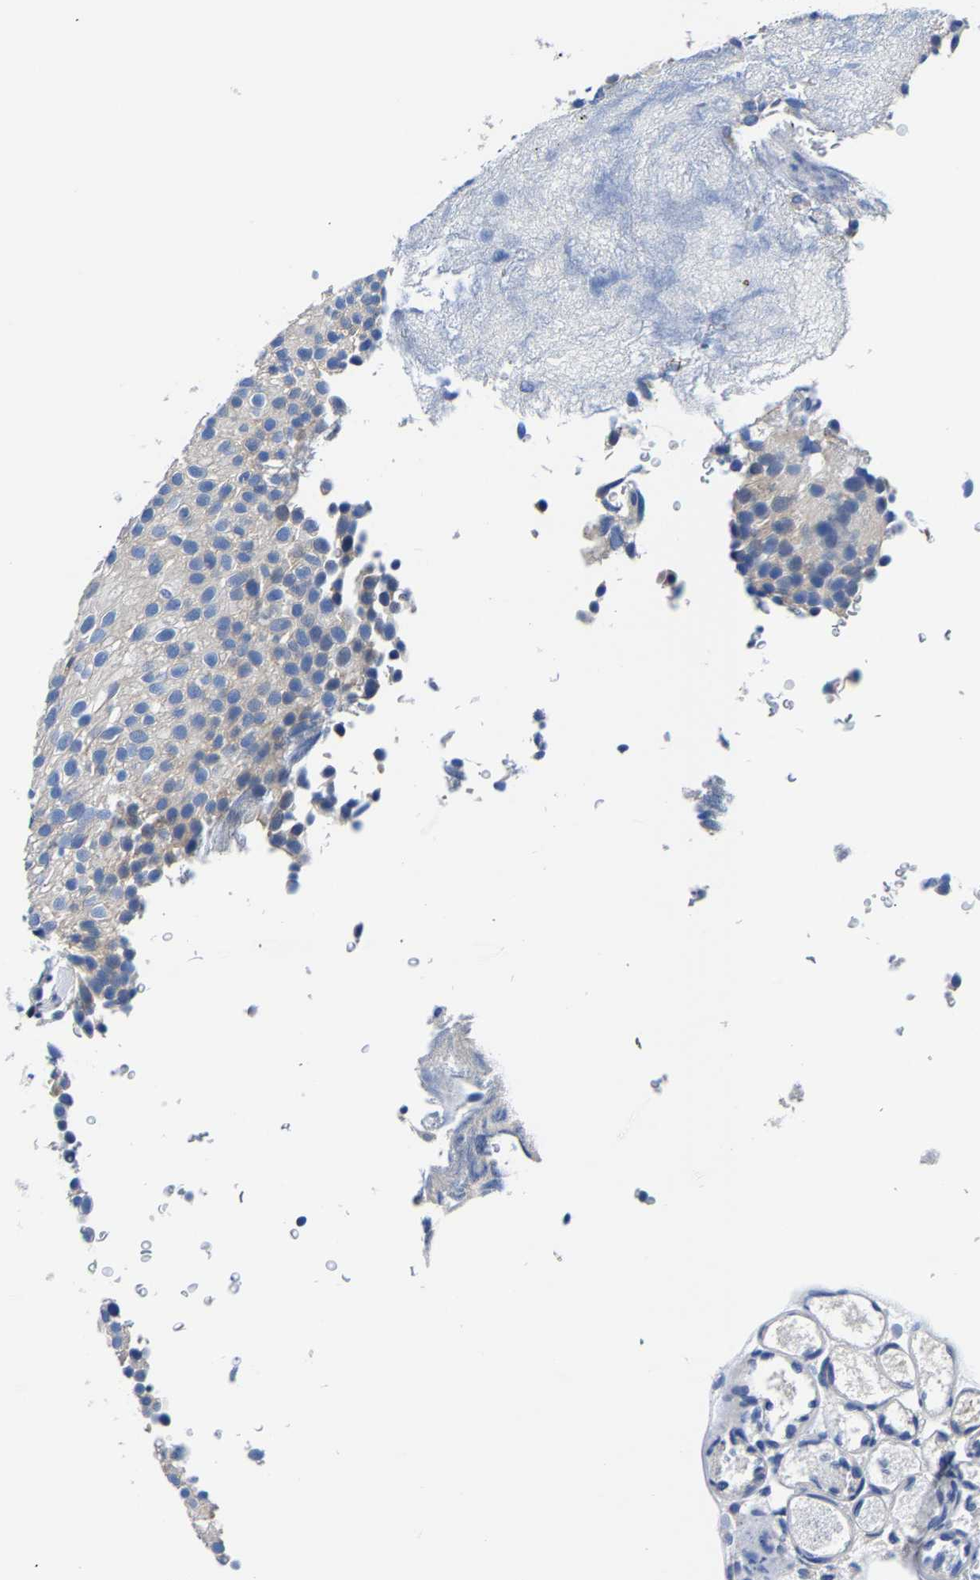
{"staining": {"intensity": "negative", "quantity": "none", "location": "none"}, "tissue": "urothelial cancer", "cell_type": "Tumor cells", "image_type": "cancer", "snomed": [{"axis": "morphology", "description": "Urothelial carcinoma, Low grade"}, {"axis": "topography", "description": "Urinary bladder"}], "caption": "Immunohistochemistry (IHC) micrograph of urothelial cancer stained for a protein (brown), which demonstrates no positivity in tumor cells.", "gene": "SRPK2", "patient": {"sex": "male", "age": 78}}